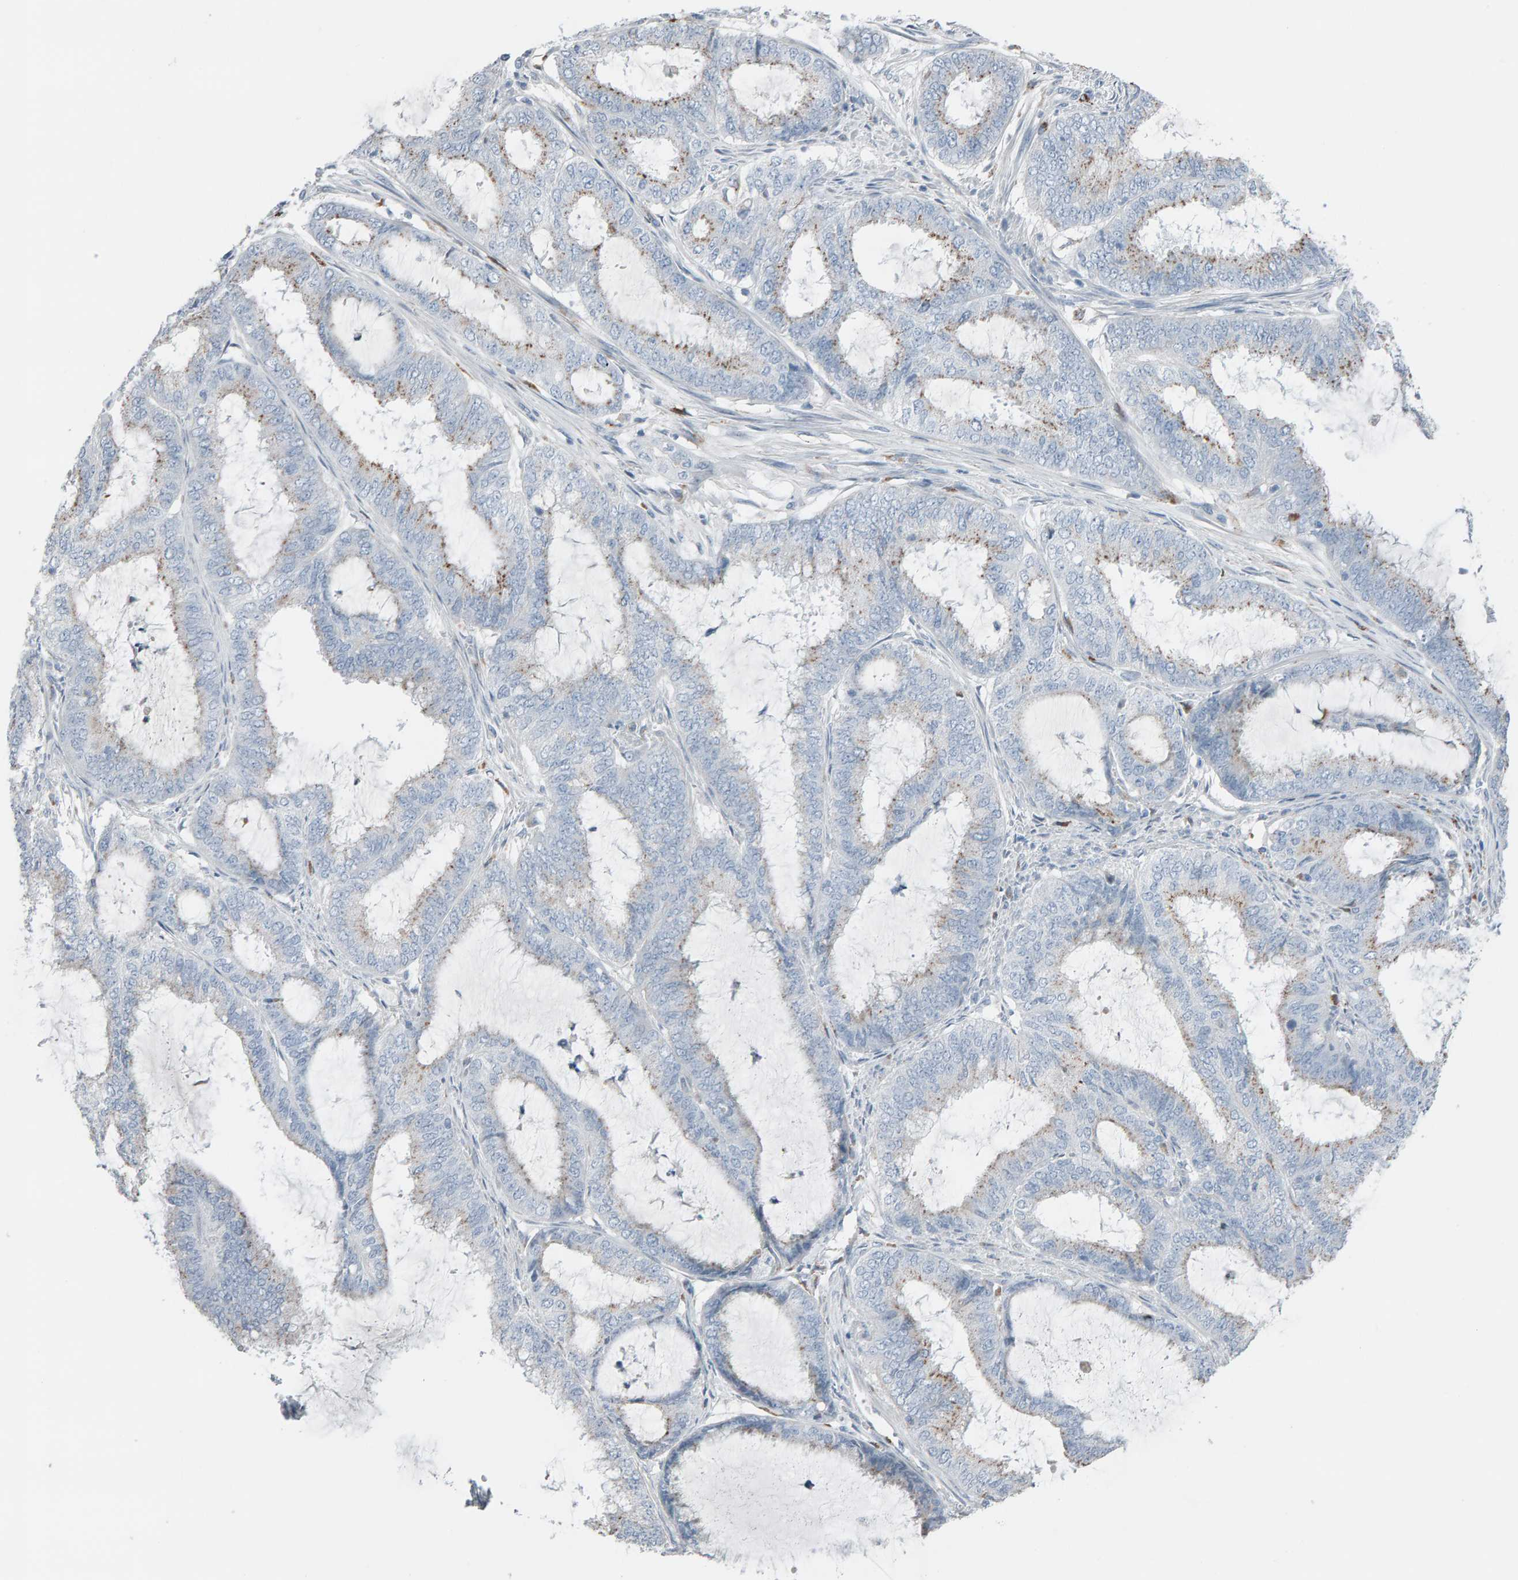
{"staining": {"intensity": "weak", "quantity": "25%-75%", "location": "cytoplasmic/membranous"}, "tissue": "endometrial cancer", "cell_type": "Tumor cells", "image_type": "cancer", "snomed": [{"axis": "morphology", "description": "Adenocarcinoma, NOS"}, {"axis": "topography", "description": "Endometrium"}], "caption": "The photomicrograph displays immunohistochemical staining of endometrial cancer. There is weak cytoplasmic/membranous expression is appreciated in approximately 25%-75% of tumor cells.", "gene": "IPPK", "patient": {"sex": "female", "age": 51}}